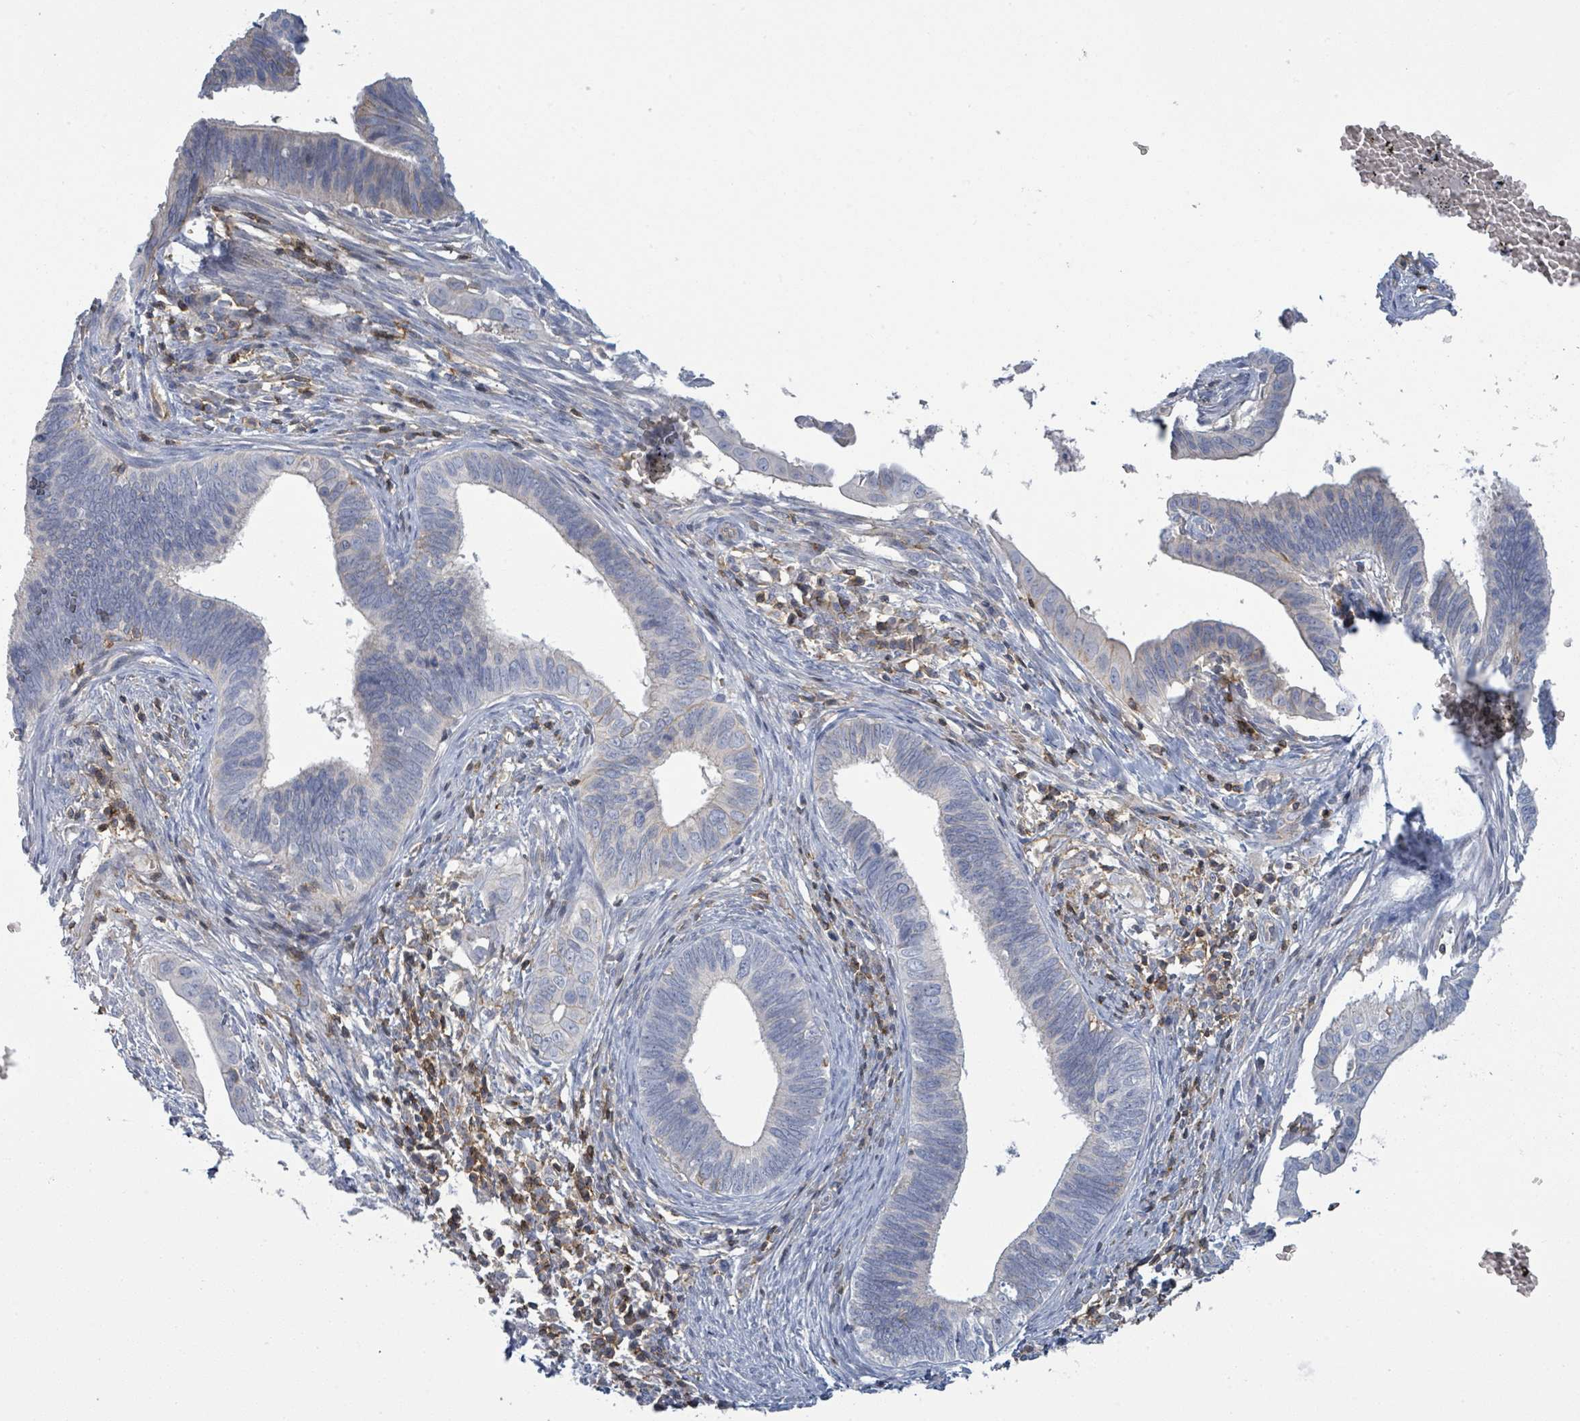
{"staining": {"intensity": "negative", "quantity": "none", "location": "none"}, "tissue": "cervical cancer", "cell_type": "Tumor cells", "image_type": "cancer", "snomed": [{"axis": "morphology", "description": "Adenocarcinoma, NOS"}, {"axis": "topography", "description": "Cervix"}], "caption": "This is a histopathology image of immunohistochemistry (IHC) staining of cervical cancer (adenocarcinoma), which shows no staining in tumor cells.", "gene": "TNFRSF14", "patient": {"sex": "female", "age": 42}}